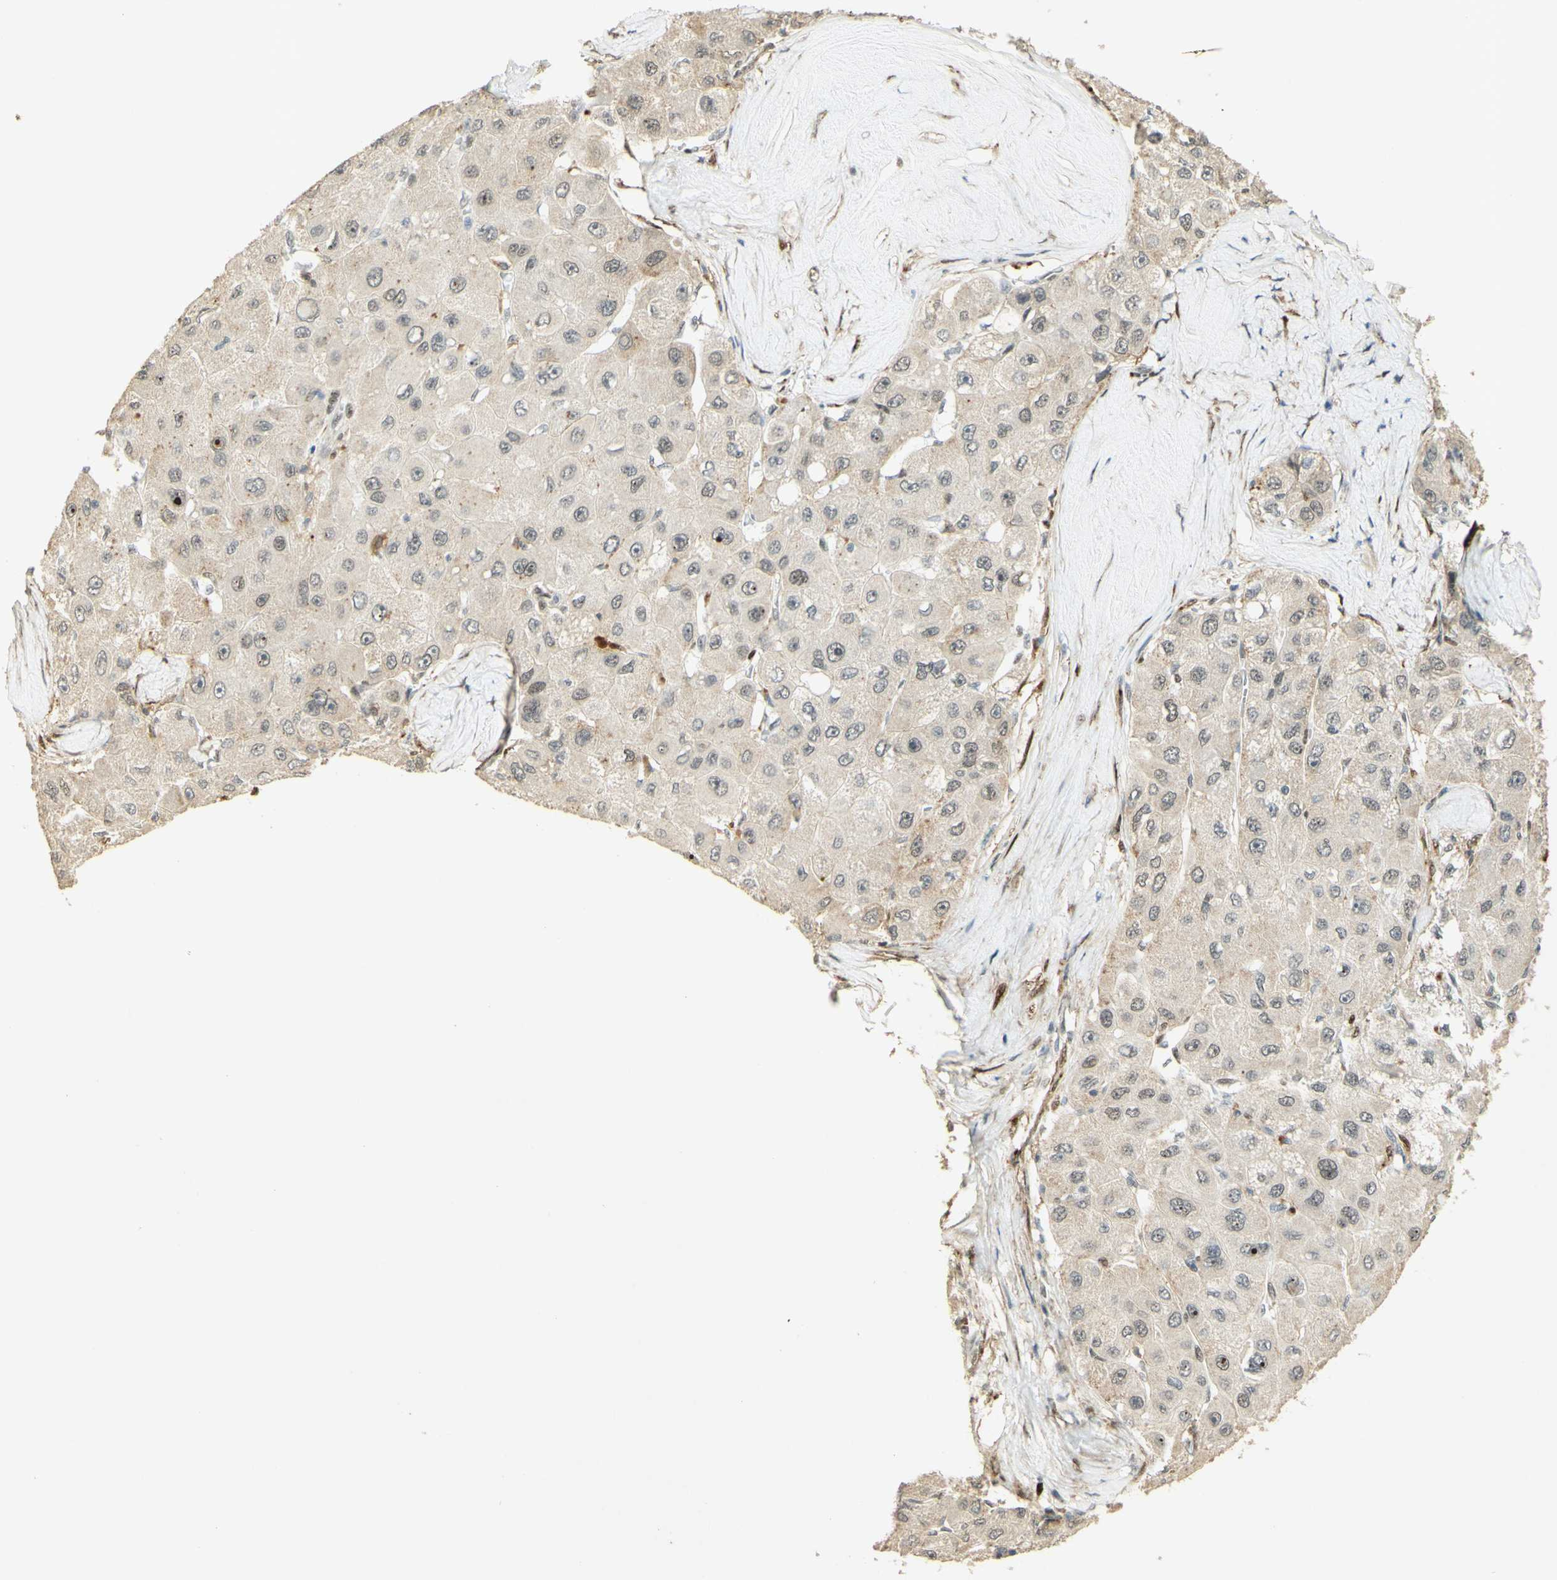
{"staining": {"intensity": "weak", "quantity": "<25%", "location": "cytoplasmic/membranous"}, "tissue": "liver cancer", "cell_type": "Tumor cells", "image_type": "cancer", "snomed": [{"axis": "morphology", "description": "Carcinoma, Hepatocellular, NOS"}, {"axis": "topography", "description": "Liver"}], "caption": "Tumor cells show no significant protein expression in liver cancer.", "gene": "FOXP1", "patient": {"sex": "male", "age": 80}}